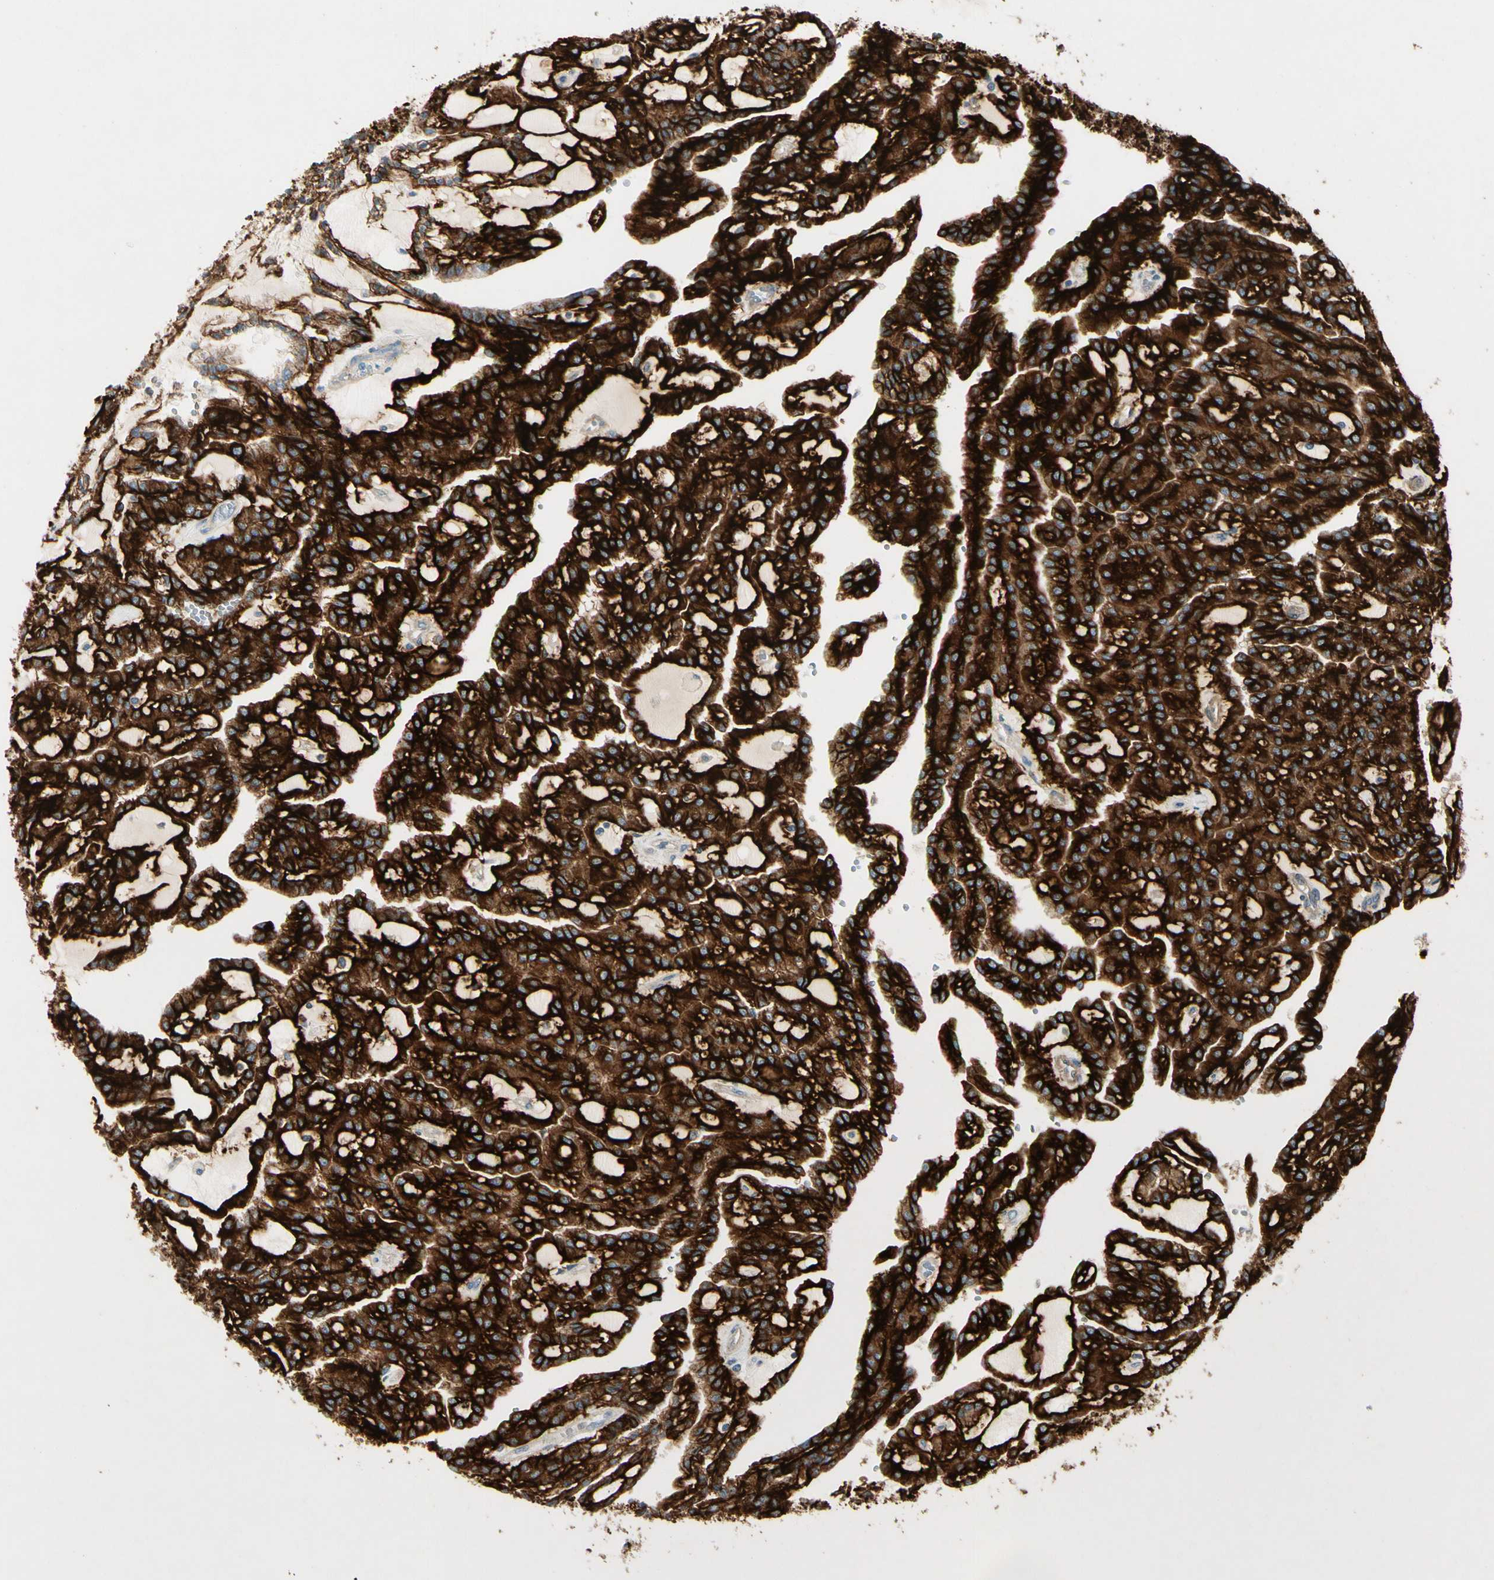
{"staining": {"intensity": "strong", "quantity": ">75%", "location": "cytoplasmic/membranous"}, "tissue": "renal cancer", "cell_type": "Tumor cells", "image_type": "cancer", "snomed": [{"axis": "morphology", "description": "Adenocarcinoma, NOS"}, {"axis": "topography", "description": "Kidney"}], "caption": "The micrograph shows a brown stain indicating the presence of a protein in the cytoplasmic/membranous of tumor cells in renal cancer.", "gene": "ITGA3", "patient": {"sex": "male", "age": 63}}